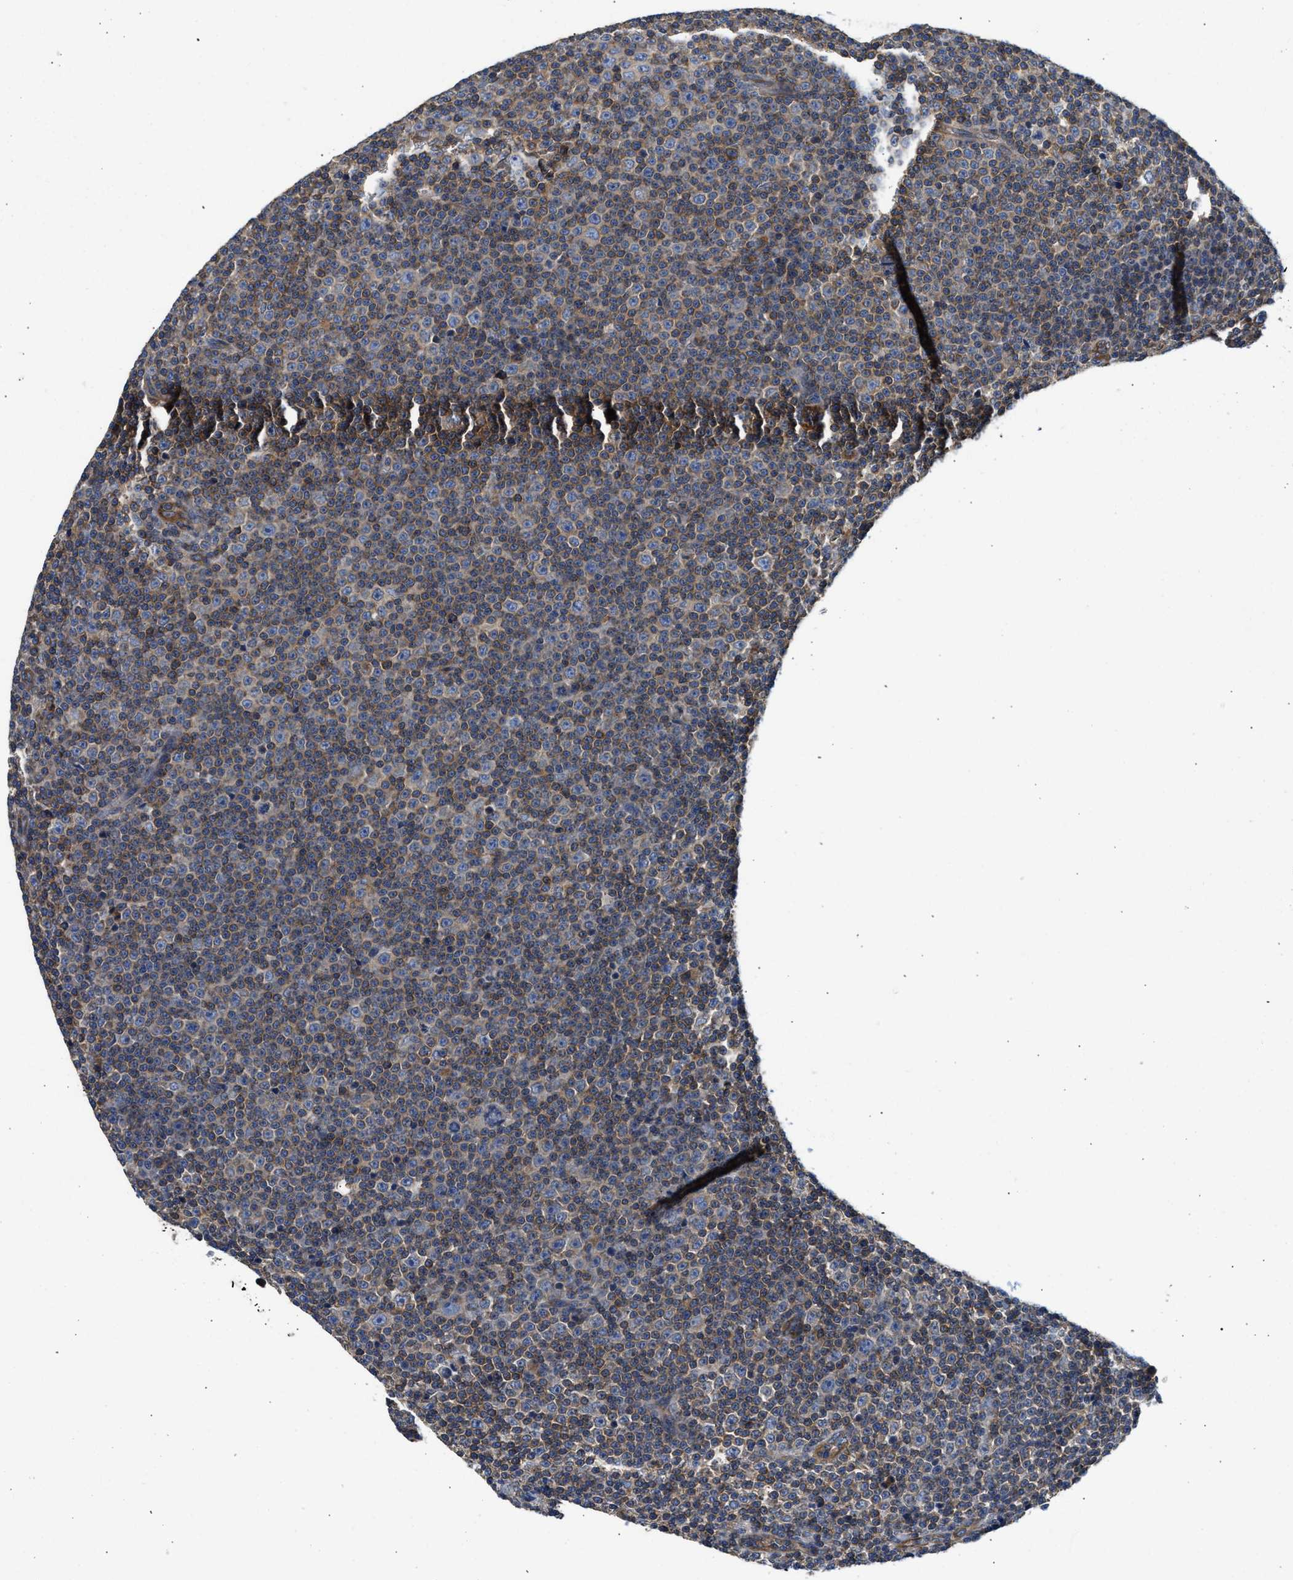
{"staining": {"intensity": "weak", "quantity": "25%-75%", "location": "cytoplasmic/membranous"}, "tissue": "lymphoma", "cell_type": "Tumor cells", "image_type": "cancer", "snomed": [{"axis": "morphology", "description": "Malignant lymphoma, non-Hodgkin's type, Low grade"}, {"axis": "topography", "description": "Lymph node"}], "caption": "Immunohistochemistry (IHC) image of lymphoma stained for a protein (brown), which reveals low levels of weak cytoplasmic/membranous positivity in about 25%-75% of tumor cells.", "gene": "SAMD9L", "patient": {"sex": "female", "age": 67}}